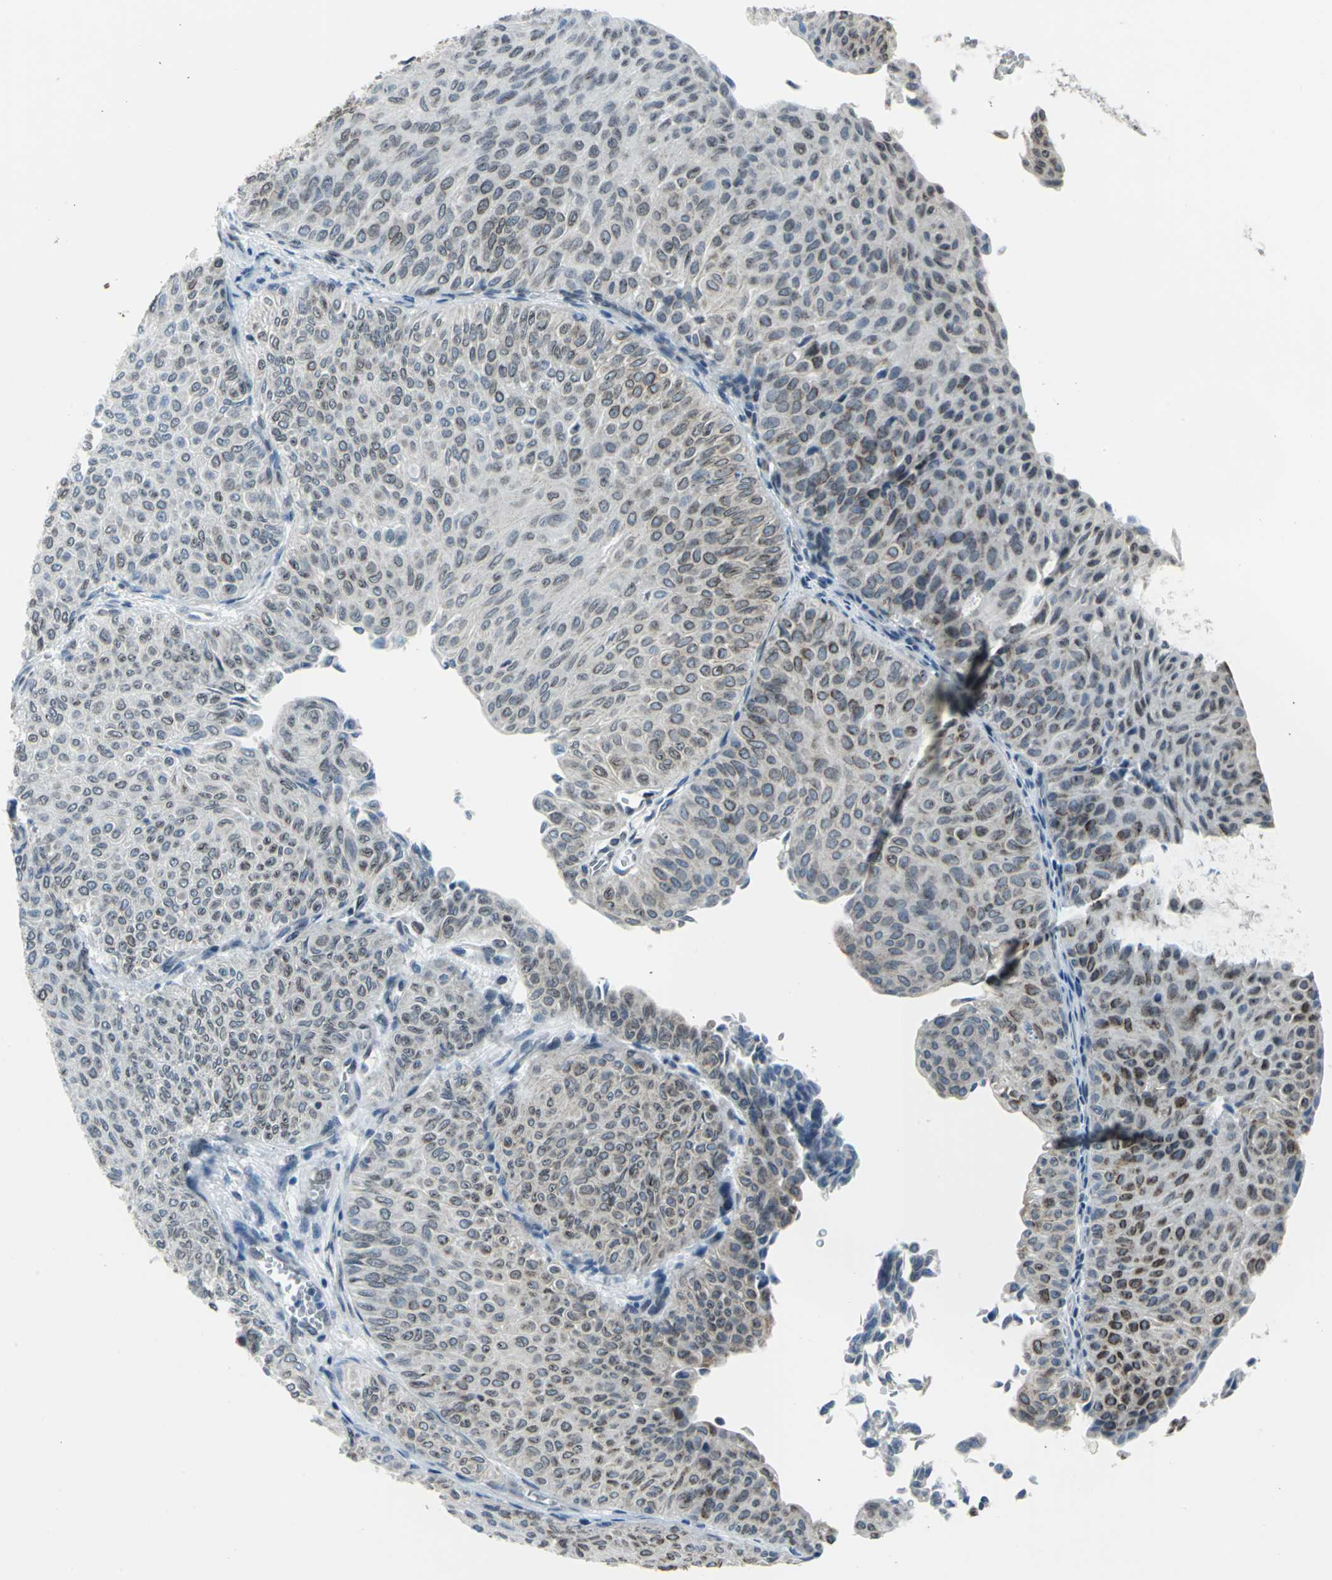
{"staining": {"intensity": "weak", "quantity": "25%-75%", "location": "cytoplasmic/membranous,nuclear"}, "tissue": "urothelial cancer", "cell_type": "Tumor cells", "image_type": "cancer", "snomed": [{"axis": "morphology", "description": "Urothelial carcinoma, Low grade"}, {"axis": "topography", "description": "Urinary bladder"}], "caption": "Weak cytoplasmic/membranous and nuclear positivity is identified in approximately 25%-75% of tumor cells in urothelial cancer.", "gene": "SNUPN", "patient": {"sex": "male", "age": 78}}